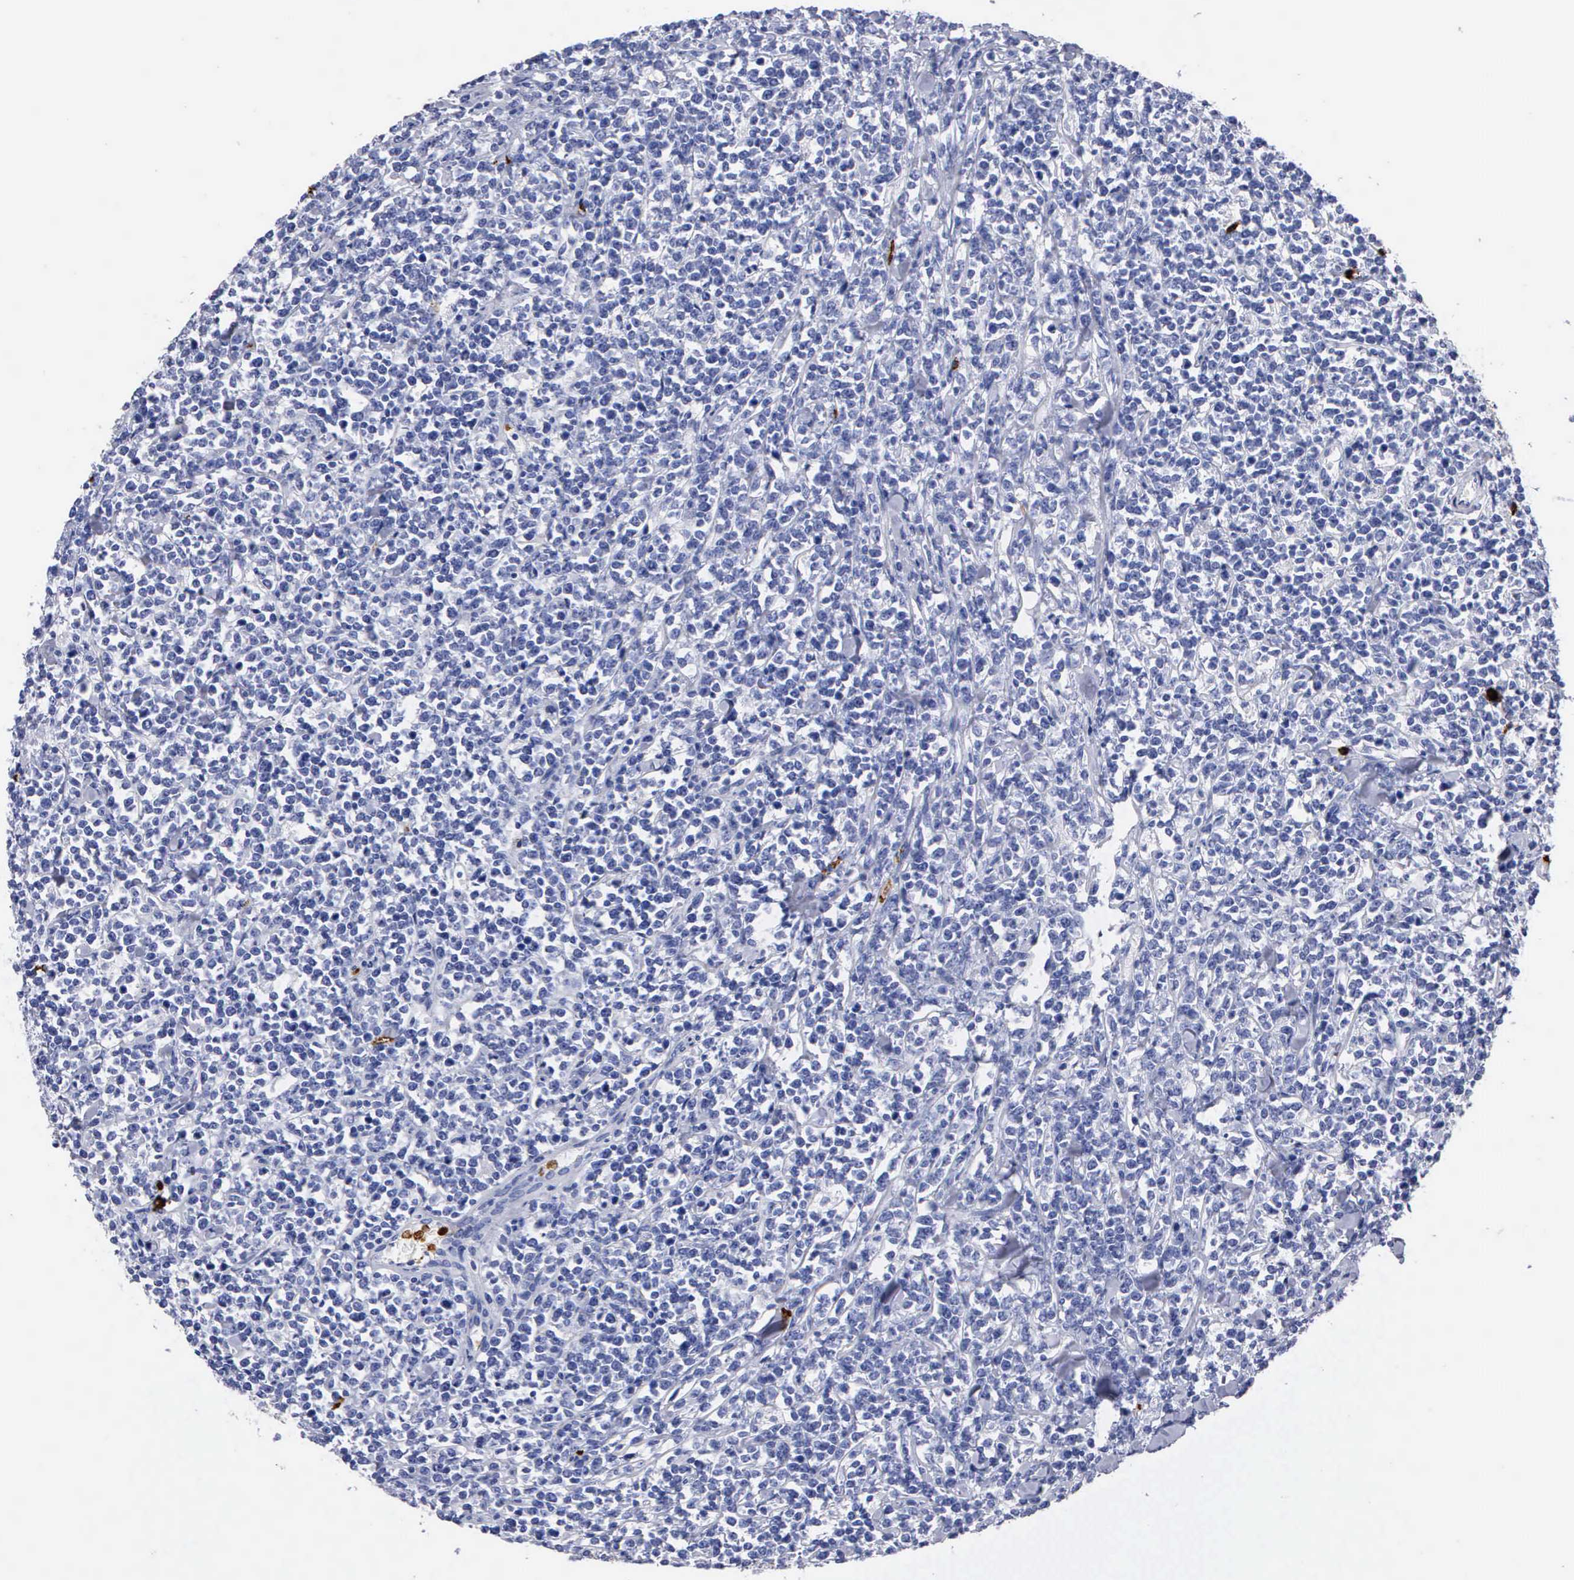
{"staining": {"intensity": "negative", "quantity": "none", "location": "none"}, "tissue": "lymphoma", "cell_type": "Tumor cells", "image_type": "cancer", "snomed": [{"axis": "morphology", "description": "Malignant lymphoma, non-Hodgkin's type, High grade"}, {"axis": "topography", "description": "Small intestine"}, {"axis": "topography", "description": "Colon"}], "caption": "Immunohistochemistry (IHC) micrograph of high-grade malignant lymphoma, non-Hodgkin's type stained for a protein (brown), which exhibits no positivity in tumor cells.", "gene": "CTSG", "patient": {"sex": "male", "age": 8}}